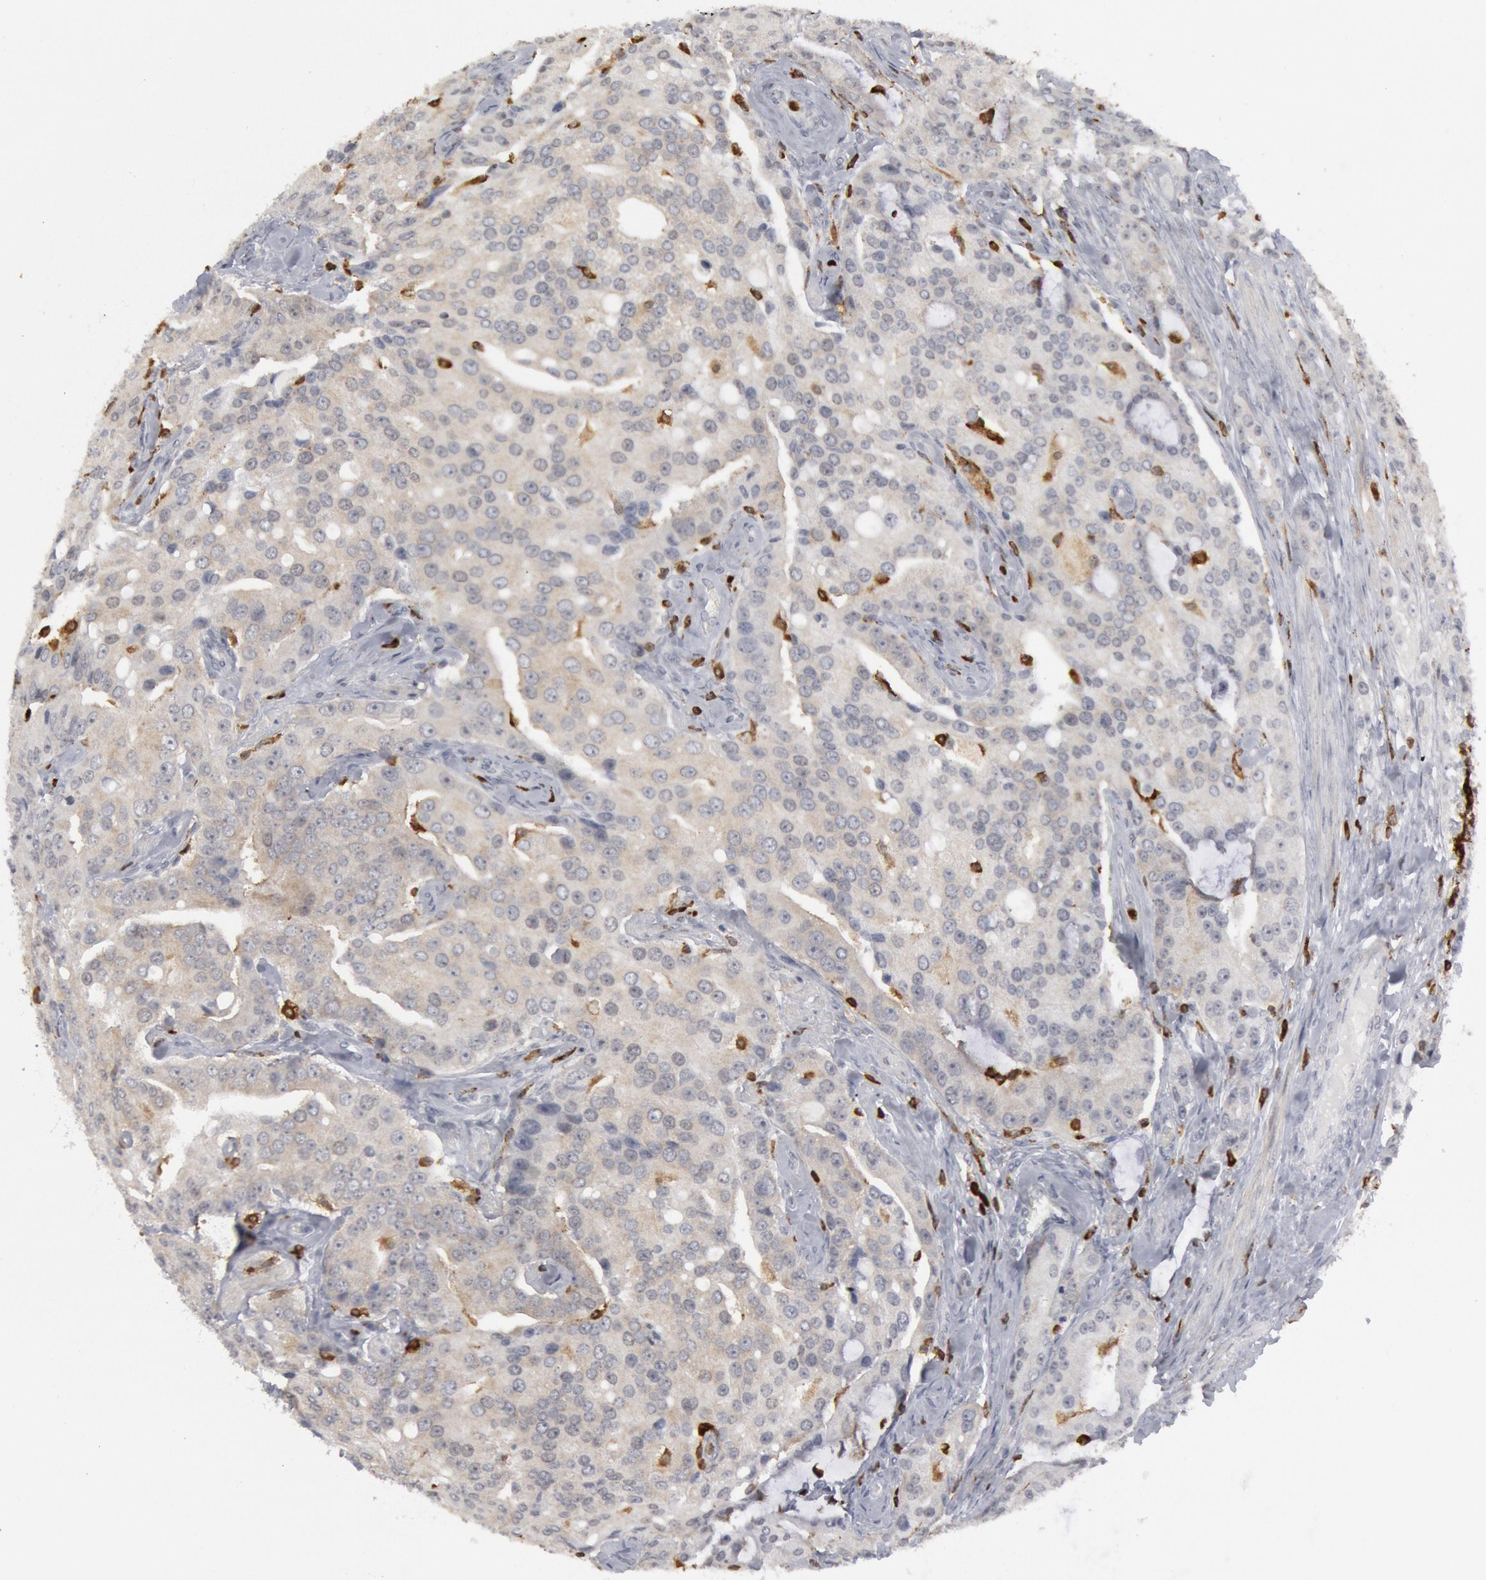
{"staining": {"intensity": "weak", "quantity": ">75%", "location": "cytoplasmic/membranous,nuclear"}, "tissue": "prostate cancer", "cell_type": "Tumor cells", "image_type": "cancer", "snomed": [{"axis": "morphology", "description": "Adenocarcinoma, Medium grade"}, {"axis": "topography", "description": "Prostate"}], "caption": "This photomicrograph shows IHC staining of human prostate cancer, with low weak cytoplasmic/membranous and nuclear staining in about >75% of tumor cells.", "gene": "PTPN6", "patient": {"sex": "male", "age": 72}}